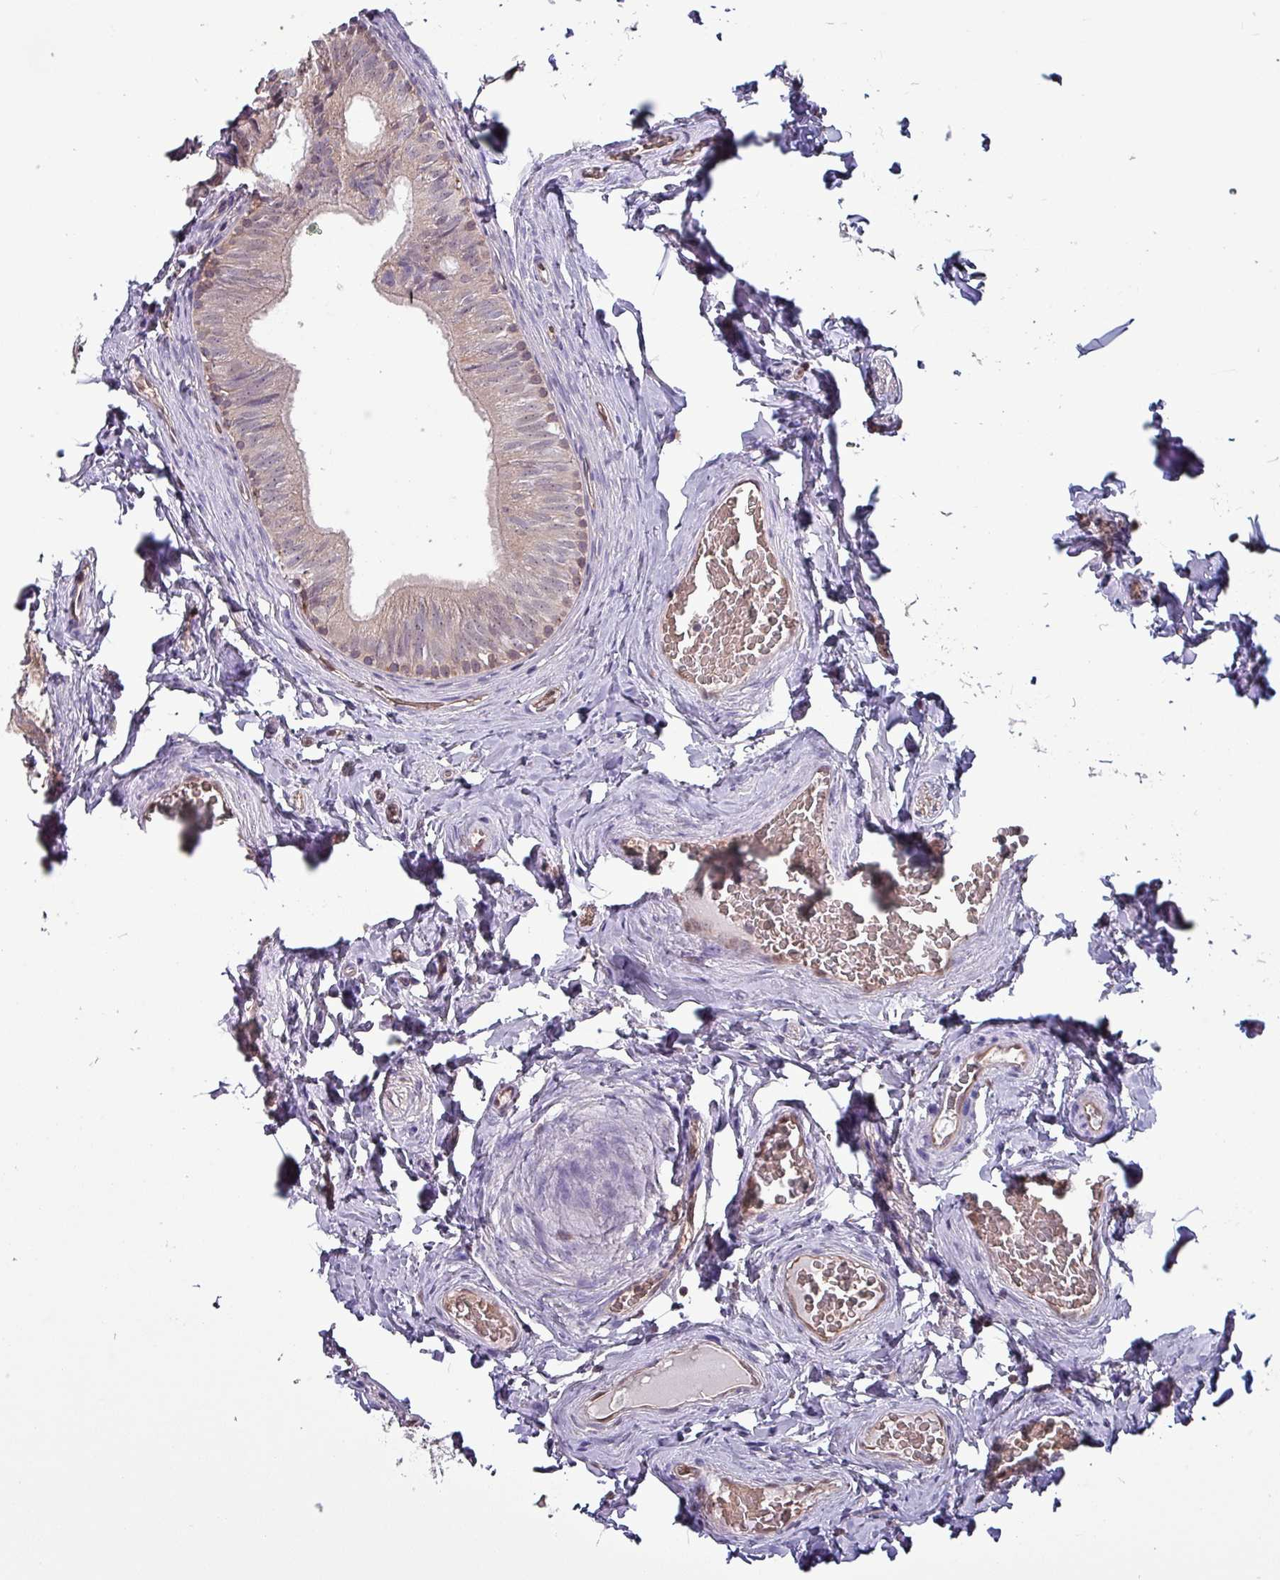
{"staining": {"intensity": "moderate", "quantity": ">75%", "location": "cytoplasmic/membranous,nuclear"}, "tissue": "epididymis", "cell_type": "Glandular cells", "image_type": "normal", "snomed": [{"axis": "morphology", "description": "Normal tissue, NOS"}, {"axis": "topography", "description": "Epididymis"}], "caption": "Immunohistochemistry (IHC) histopathology image of unremarkable human epididymis stained for a protein (brown), which displays medium levels of moderate cytoplasmic/membranous,nuclear positivity in about >75% of glandular cells.", "gene": "PSMB8", "patient": {"sex": "male", "age": 34}}